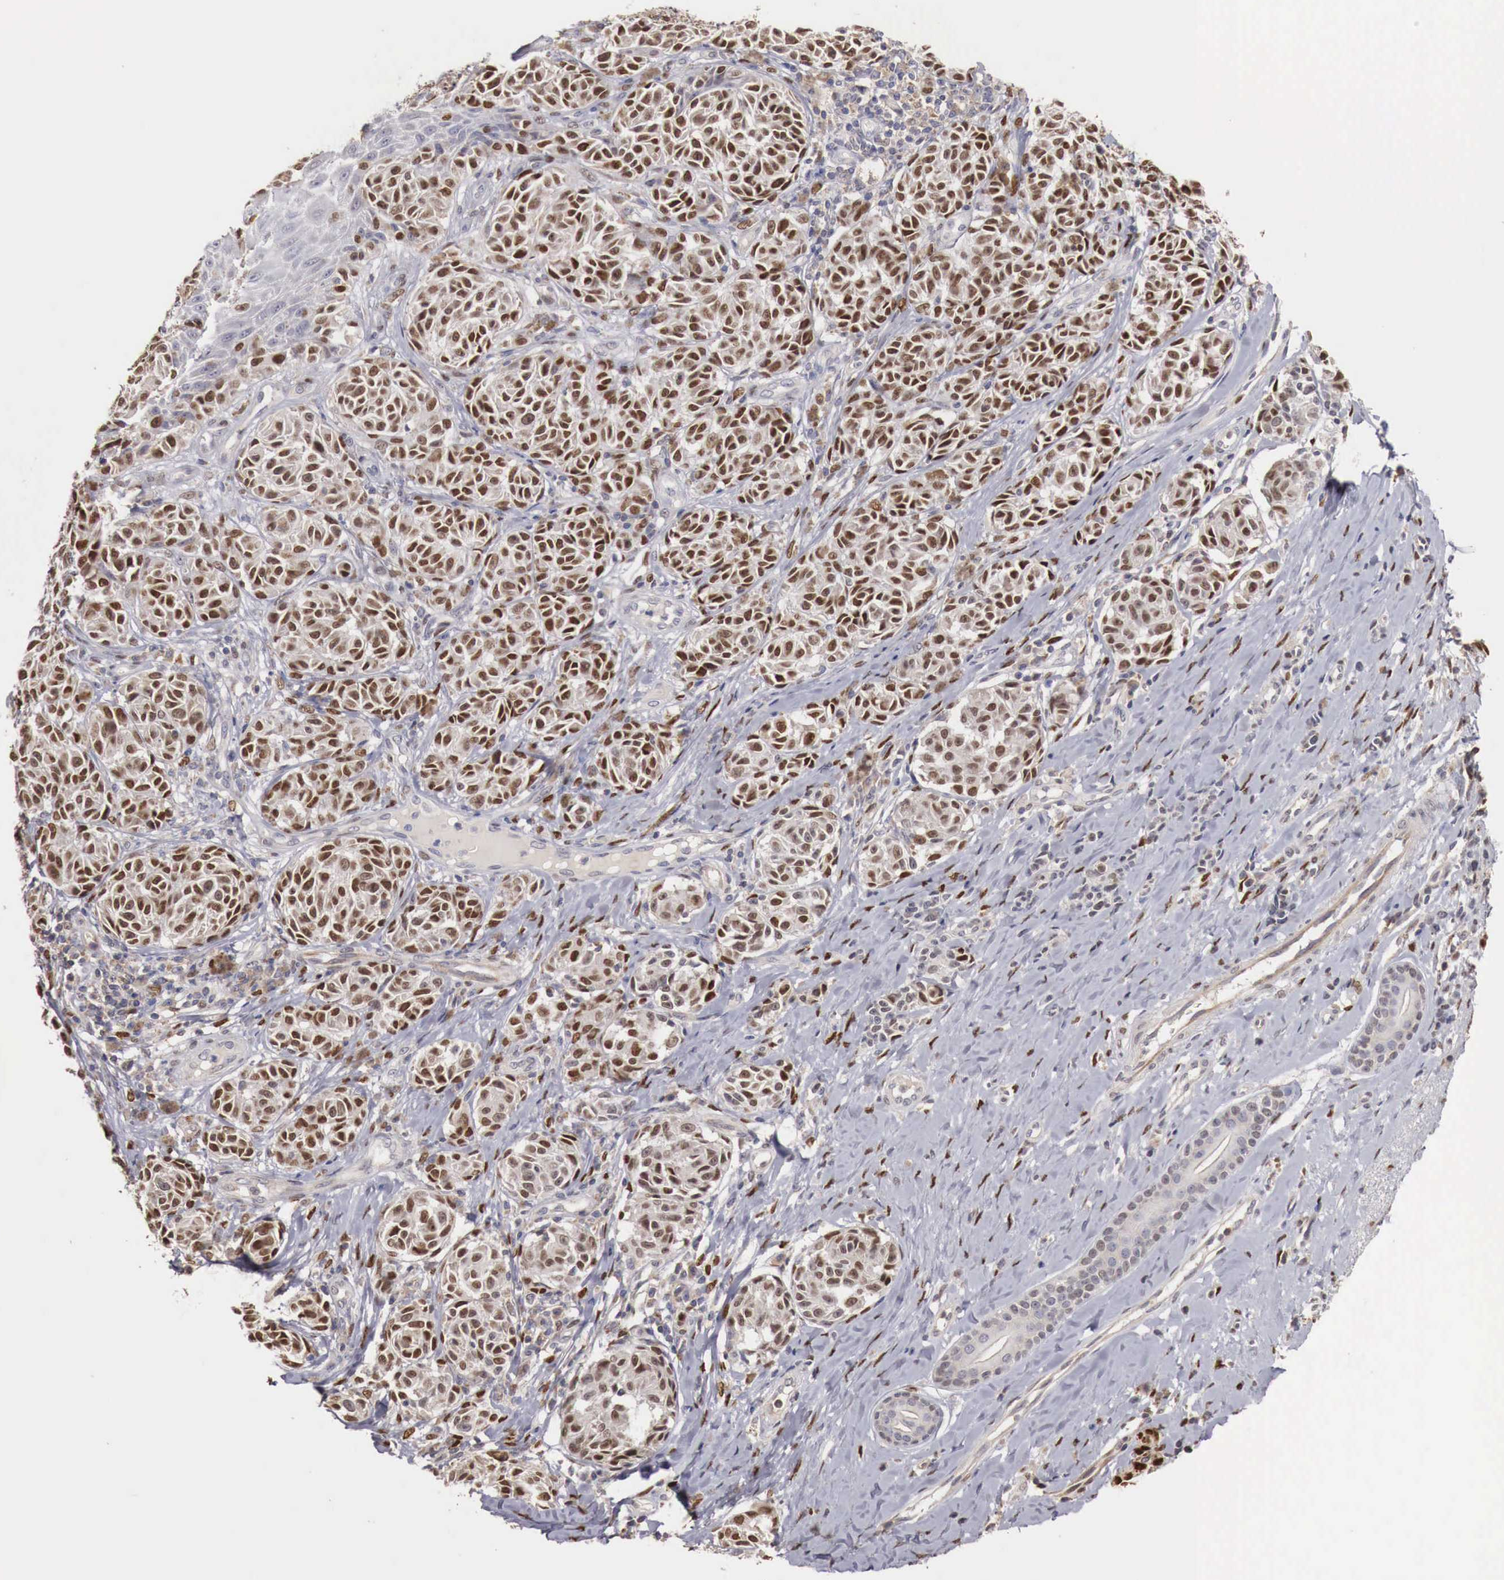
{"staining": {"intensity": "strong", "quantity": ">75%", "location": "nuclear"}, "tissue": "melanoma", "cell_type": "Tumor cells", "image_type": "cancer", "snomed": [{"axis": "morphology", "description": "Malignant melanoma, NOS"}, {"axis": "topography", "description": "Skin"}], "caption": "Brown immunohistochemical staining in malignant melanoma displays strong nuclear positivity in approximately >75% of tumor cells. The protein is stained brown, and the nuclei are stained in blue (DAB IHC with brightfield microscopy, high magnification).", "gene": "KHDRBS2", "patient": {"sex": "male", "age": 49}}